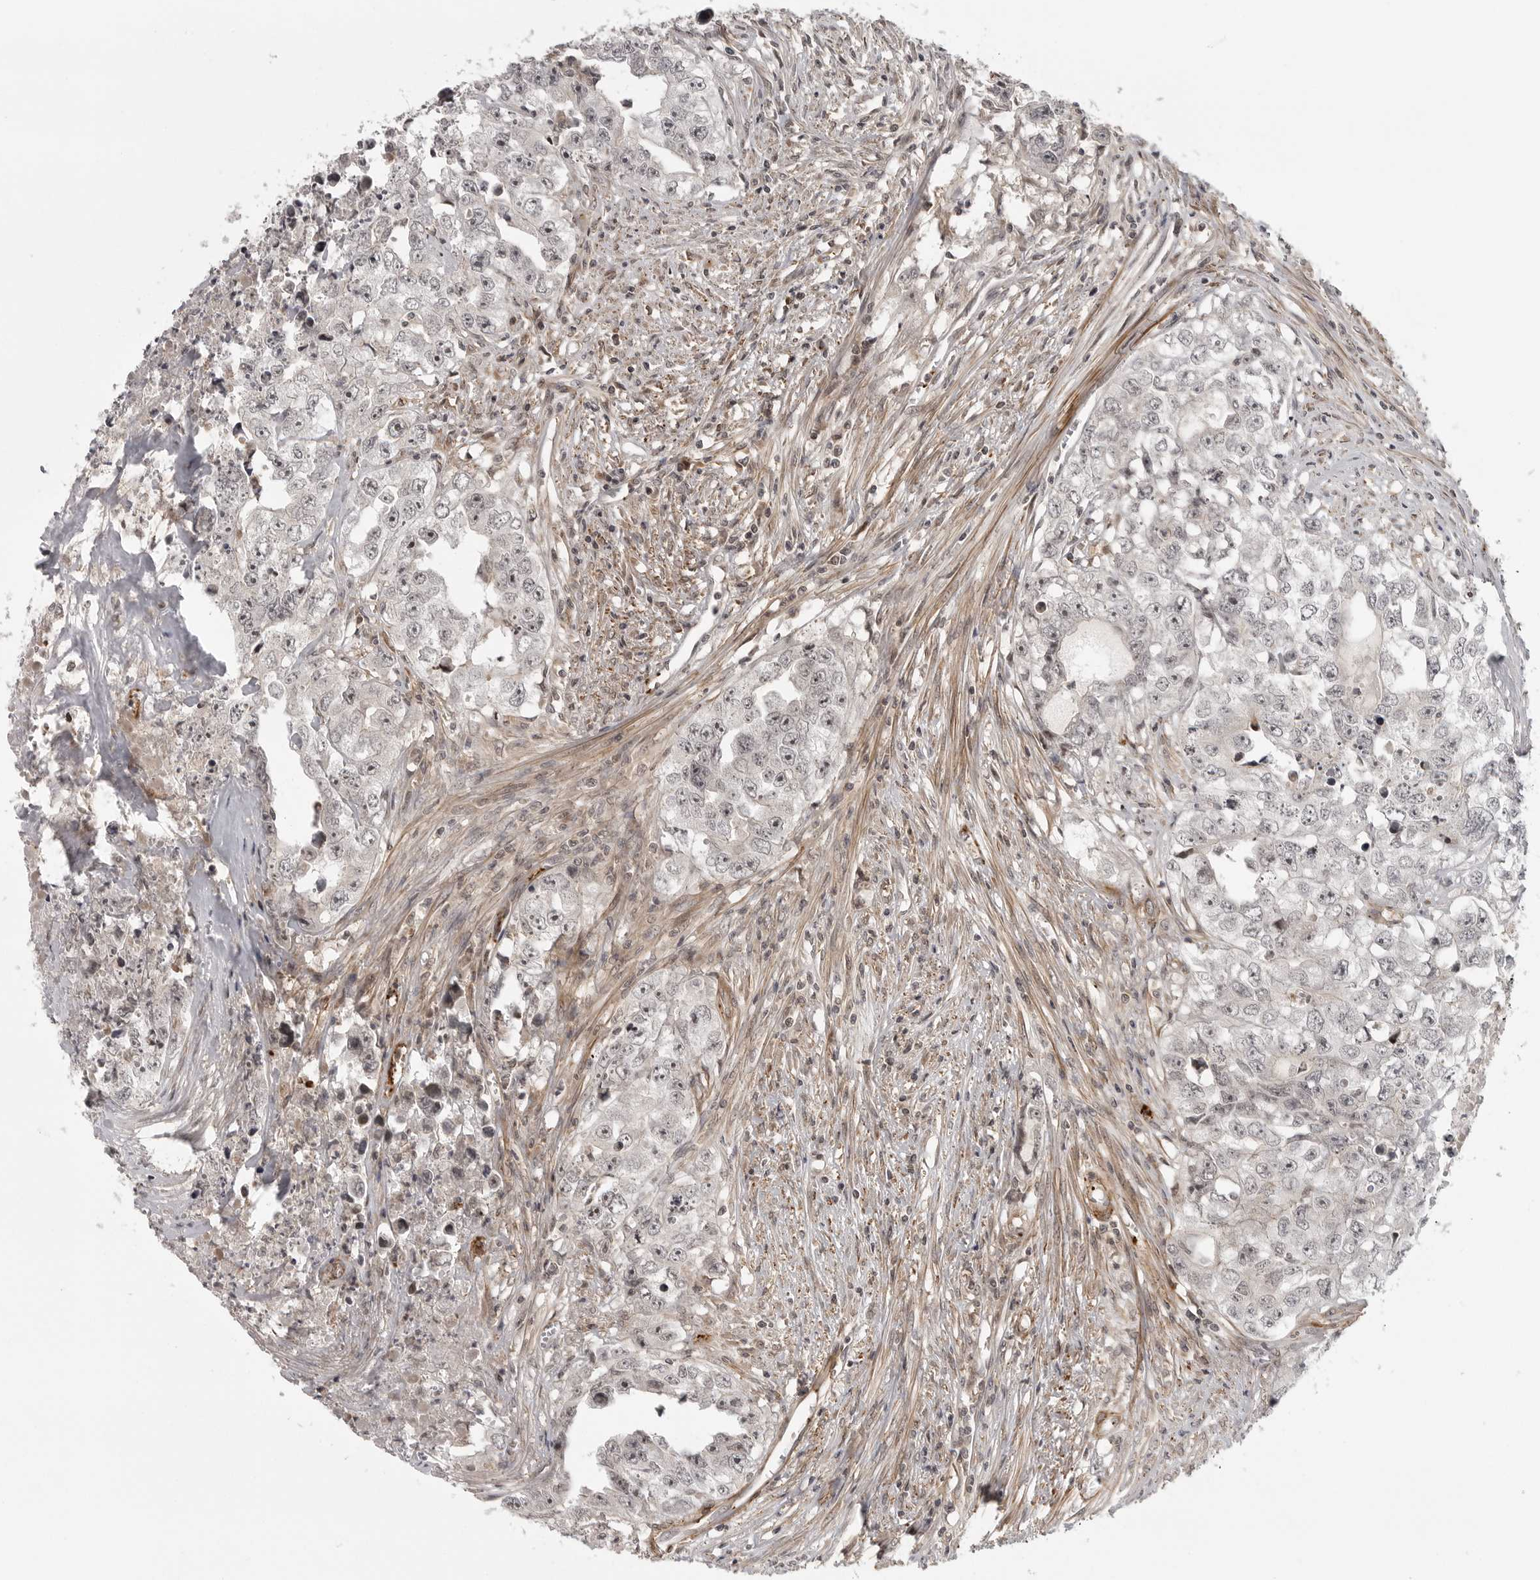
{"staining": {"intensity": "moderate", "quantity": "25%-75%", "location": "nuclear"}, "tissue": "testis cancer", "cell_type": "Tumor cells", "image_type": "cancer", "snomed": [{"axis": "morphology", "description": "Seminoma, NOS"}, {"axis": "morphology", "description": "Carcinoma, Embryonal, NOS"}, {"axis": "topography", "description": "Testis"}], "caption": "The photomicrograph shows staining of testis embryonal carcinoma, revealing moderate nuclear protein positivity (brown color) within tumor cells. Nuclei are stained in blue.", "gene": "TUT4", "patient": {"sex": "male", "age": 43}}